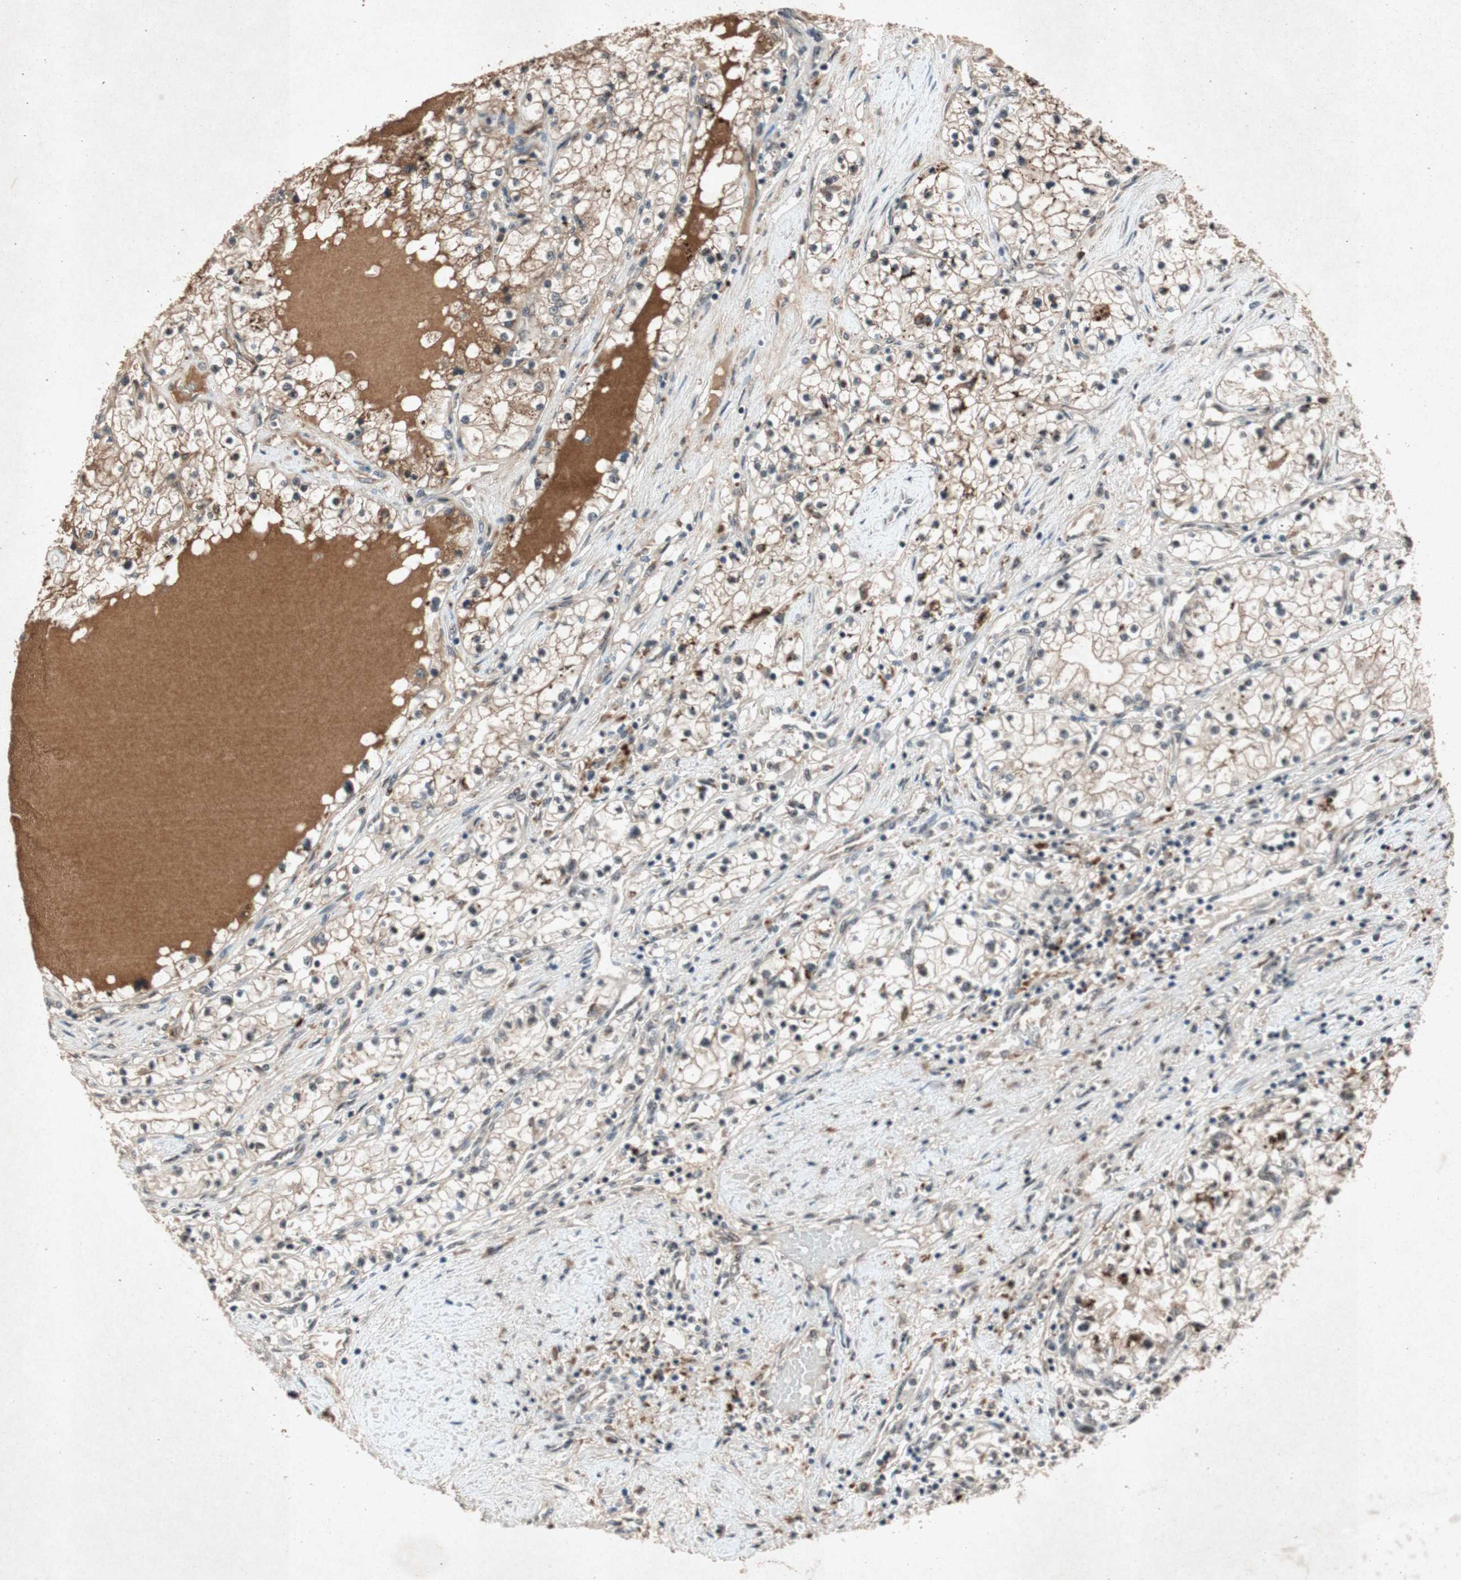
{"staining": {"intensity": "moderate", "quantity": "<25%", "location": "nuclear"}, "tissue": "renal cancer", "cell_type": "Tumor cells", "image_type": "cancer", "snomed": [{"axis": "morphology", "description": "Adenocarcinoma, NOS"}, {"axis": "topography", "description": "Kidney"}], "caption": "The image shows staining of renal adenocarcinoma, revealing moderate nuclear protein staining (brown color) within tumor cells.", "gene": "PML", "patient": {"sex": "male", "age": 68}}